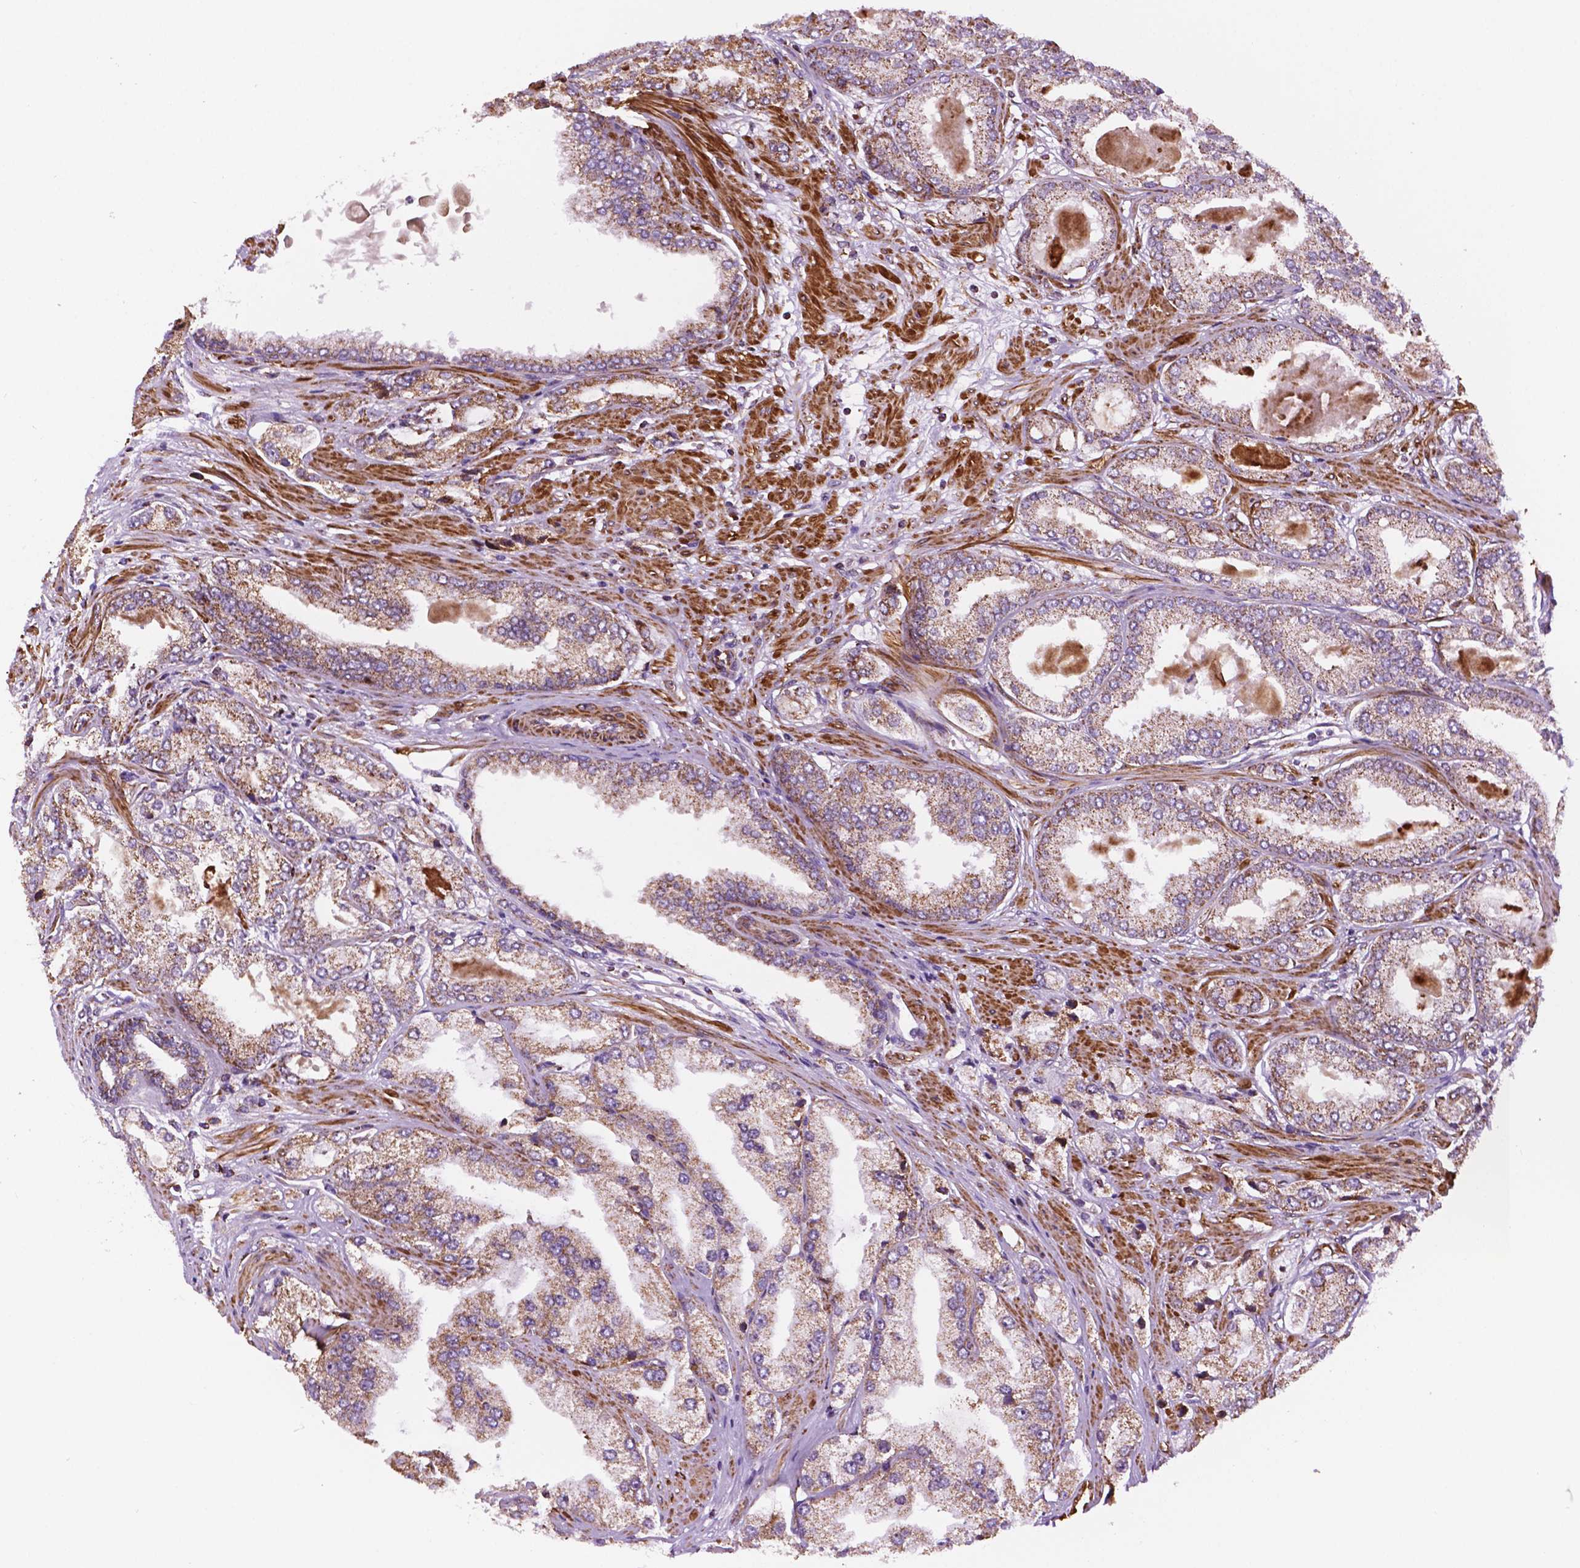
{"staining": {"intensity": "moderate", "quantity": ">75%", "location": "cytoplasmic/membranous"}, "tissue": "prostate cancer", "cell_type": "Tumor cells", "image_type": "cancer", "snomed": [{"axis": "morphology", "description": "Adenocarcinoma, High grade"}, {"axis": "topography", "description": "Prostate"}], "caption": "Immunohistochemistry micrograph of neoplastic tissue: human prostate cancer (adenocarcinoma (high-grade)) stained using IHC shows medium levels of moderate protein expression localized specifically in the cytoplasmic/membranous of tumor cells, appearing as a cytoplasmic/membranous brown color.", "gene": "GEMIN4", "patient": {"sex": "male", "age": 68}}